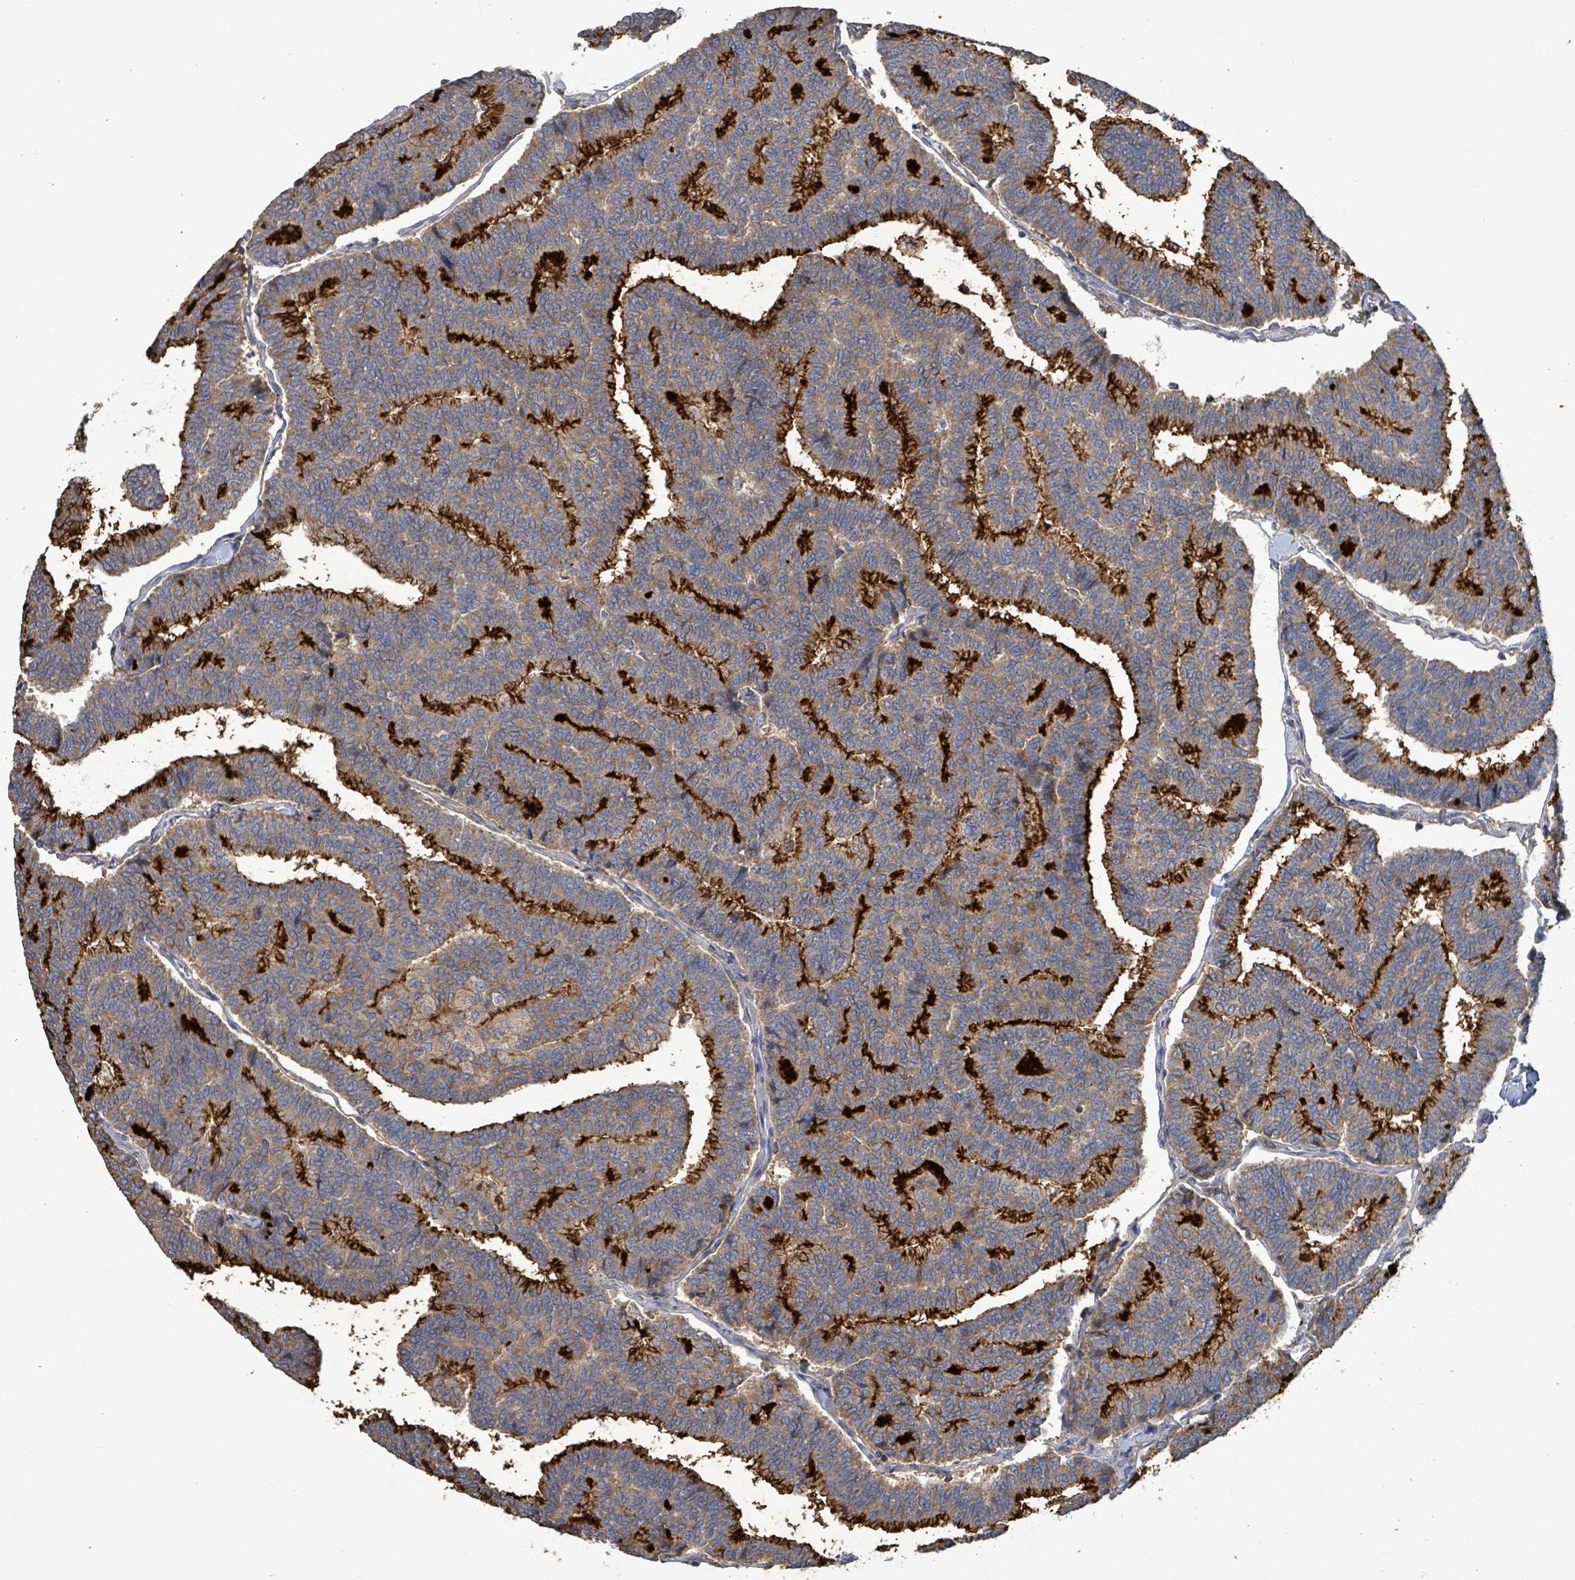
{"staining": {"intensity": "strong", "quantity": "25%-75%", "location": "cytoplasmic/membranous"}, "tissue": "thyroid cancer", "cell_type": "Tumor cells", "image_type": "cancer", "snomed": [{"axis": "morphology", "description": "Papillary adenocarcinoma, NOS"}, {"axis": "topography", "description": "Thyroid gland"}], "caption": "Immunohistochemical staining of human papillary adenocarcinoma (thyroid) displays high levels of strong cytoplasmic/membranous positivity in approximately 25%-75% of tumor cells.", "gene": "PLAAT1", "patient": {"sex": "female", "age": 35}}